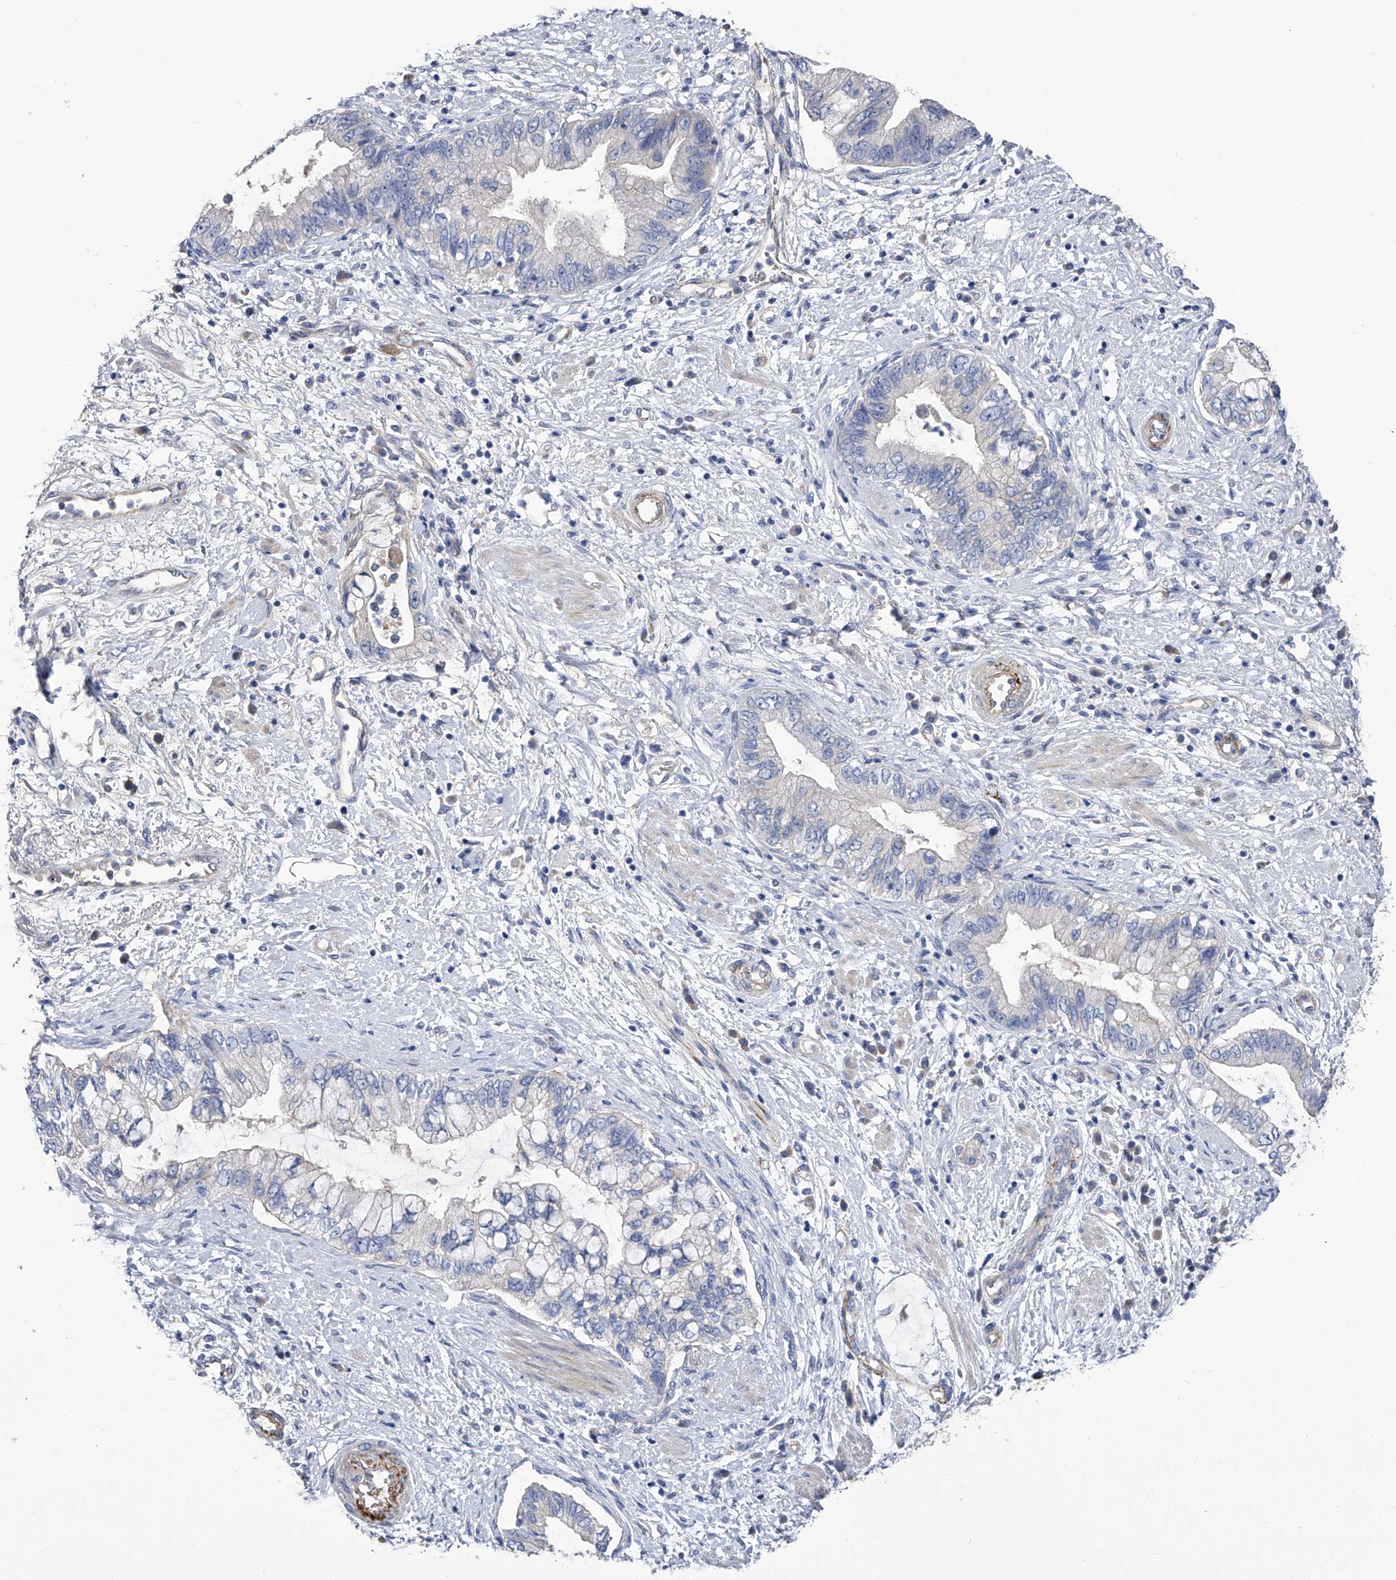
{"staining": {"intensity": "negative", "quantity": "none", "location": "none"}, "tissue": "pancreatic cancer", "cell_type": "Tumor cells", "image_type": "cancer", "snomed": [{"axis": "morphology", "description": "Adenocarcinoma, NOS"}, {"axis": "topography", "description": "Pancreas"}], "caption": "Tumor cells show no significant positivity in pancreatic cancer (adenocarcinoma).", "gene": "RWDD2A", "patient": {"sex": "female", "age": 73}}